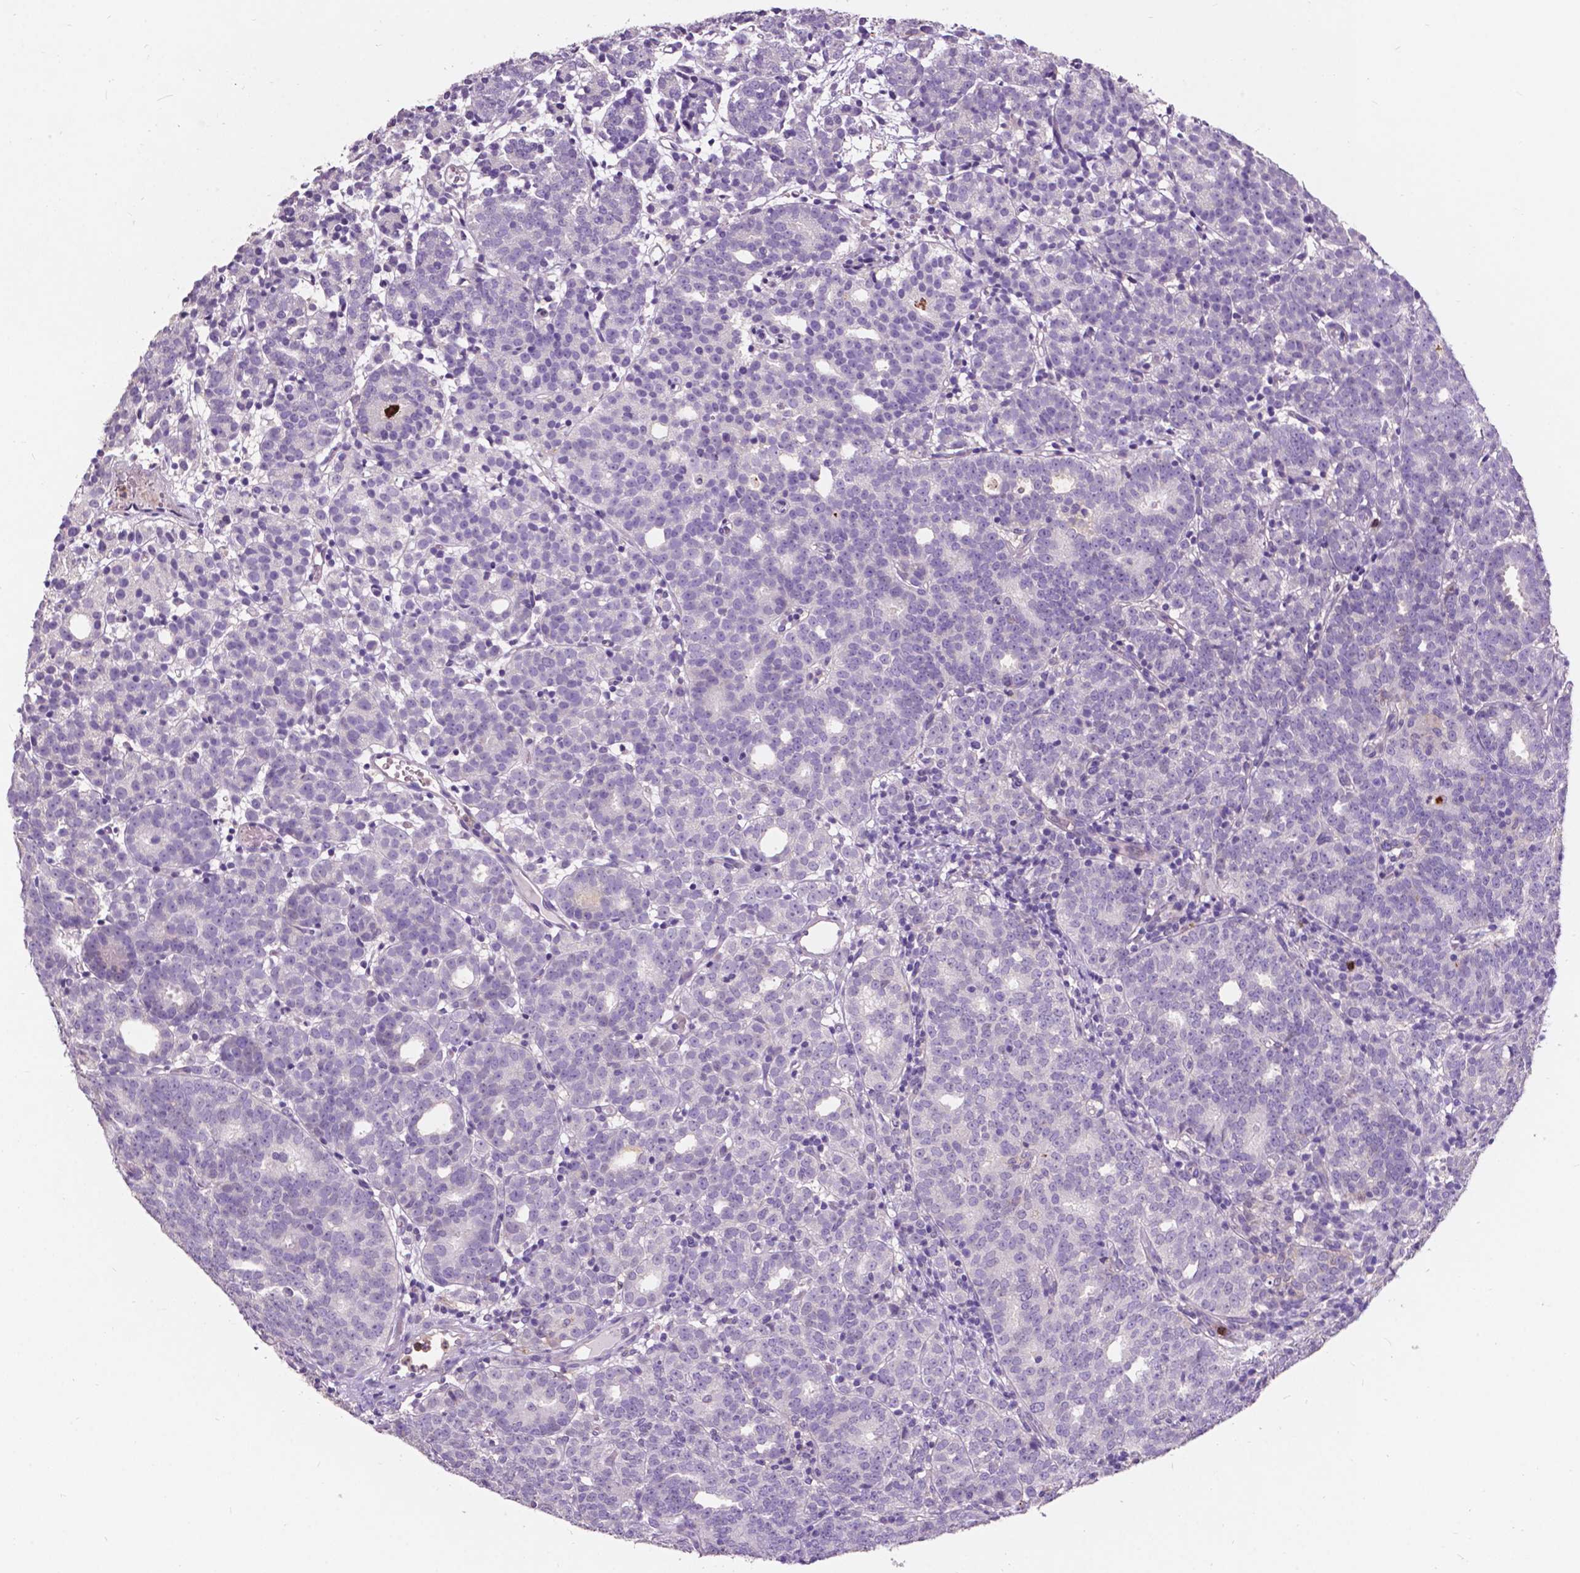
{"staining": {"intensity": "negative", "quantity": "none", "location": "none"}, "tissue": "prostate cancer", "cell_type": "Tumor cells", "image_type": "cancer", "snomed": [{"axis": "morphology", "description": "Adenocarcinoma, High grade"}, {"axis": "topography", "description": "Prostate"}], "caption": "An image of human adenocarcinoma (high-grade) (prostate) is negative for staining in tumor cells.", "gene": "PLSCR1", "patient": {"sex": "male", "age": 53}}